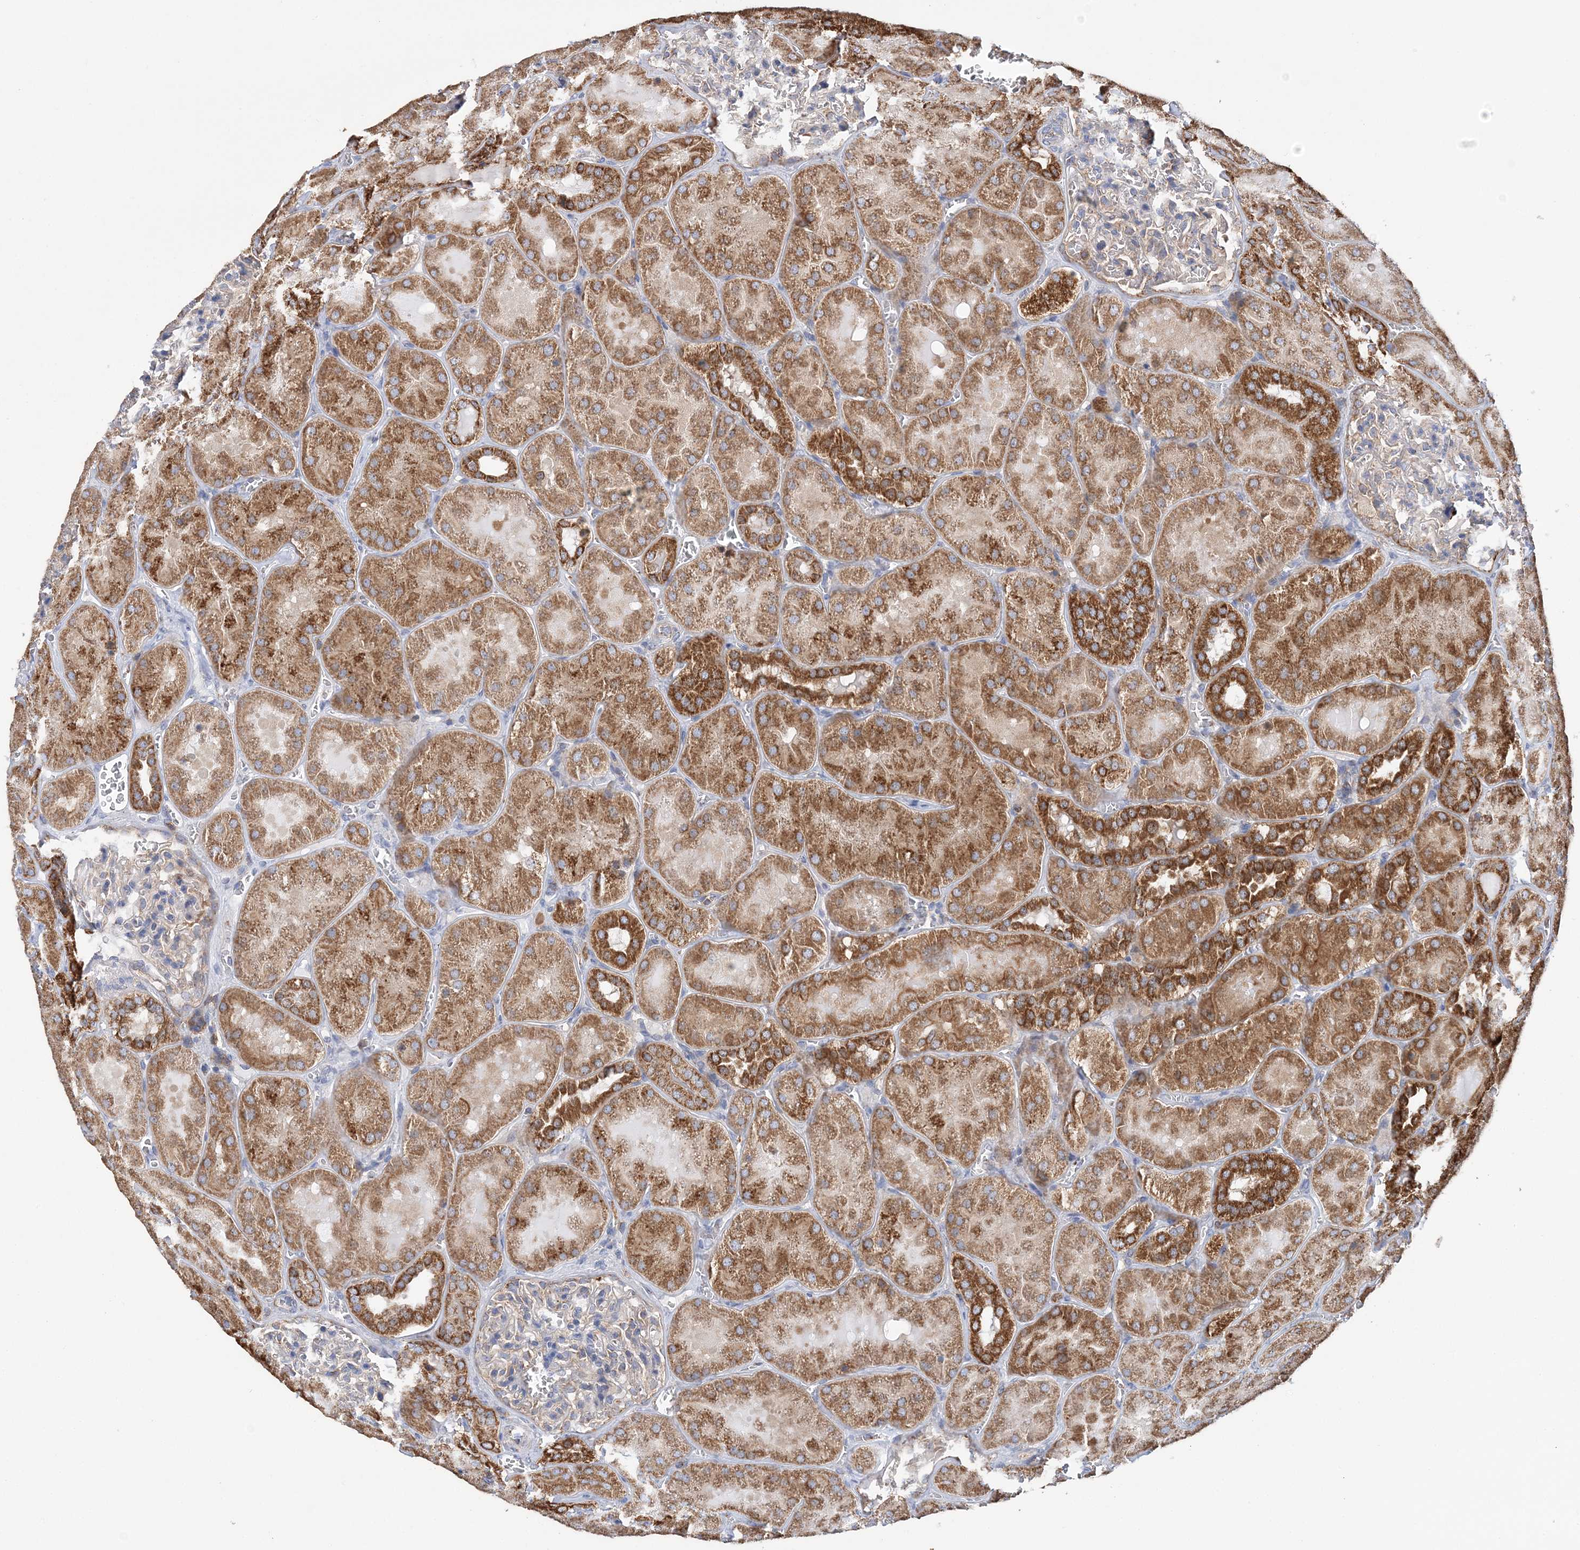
{"staining": {"intensity": "weak", "quantity": "<25%", "location": "cytoplasmic/membranous"}, "tissue": "kidney", "cell_type": "Cells in glomeruli", "image_type": "normal", "snomed": [{"axis": "morphology", "description": "Normal tissue, NOS"}, {"axis": "topography", "description": "Kidney"}], "caption": "IHC of benign human kidney reveals no staining in cells in glomeruli. (DAB immunohistochemistry (IHC), high magnification).", "gene": "TTC32", "patient": {"sex": "male", "age": 28}}